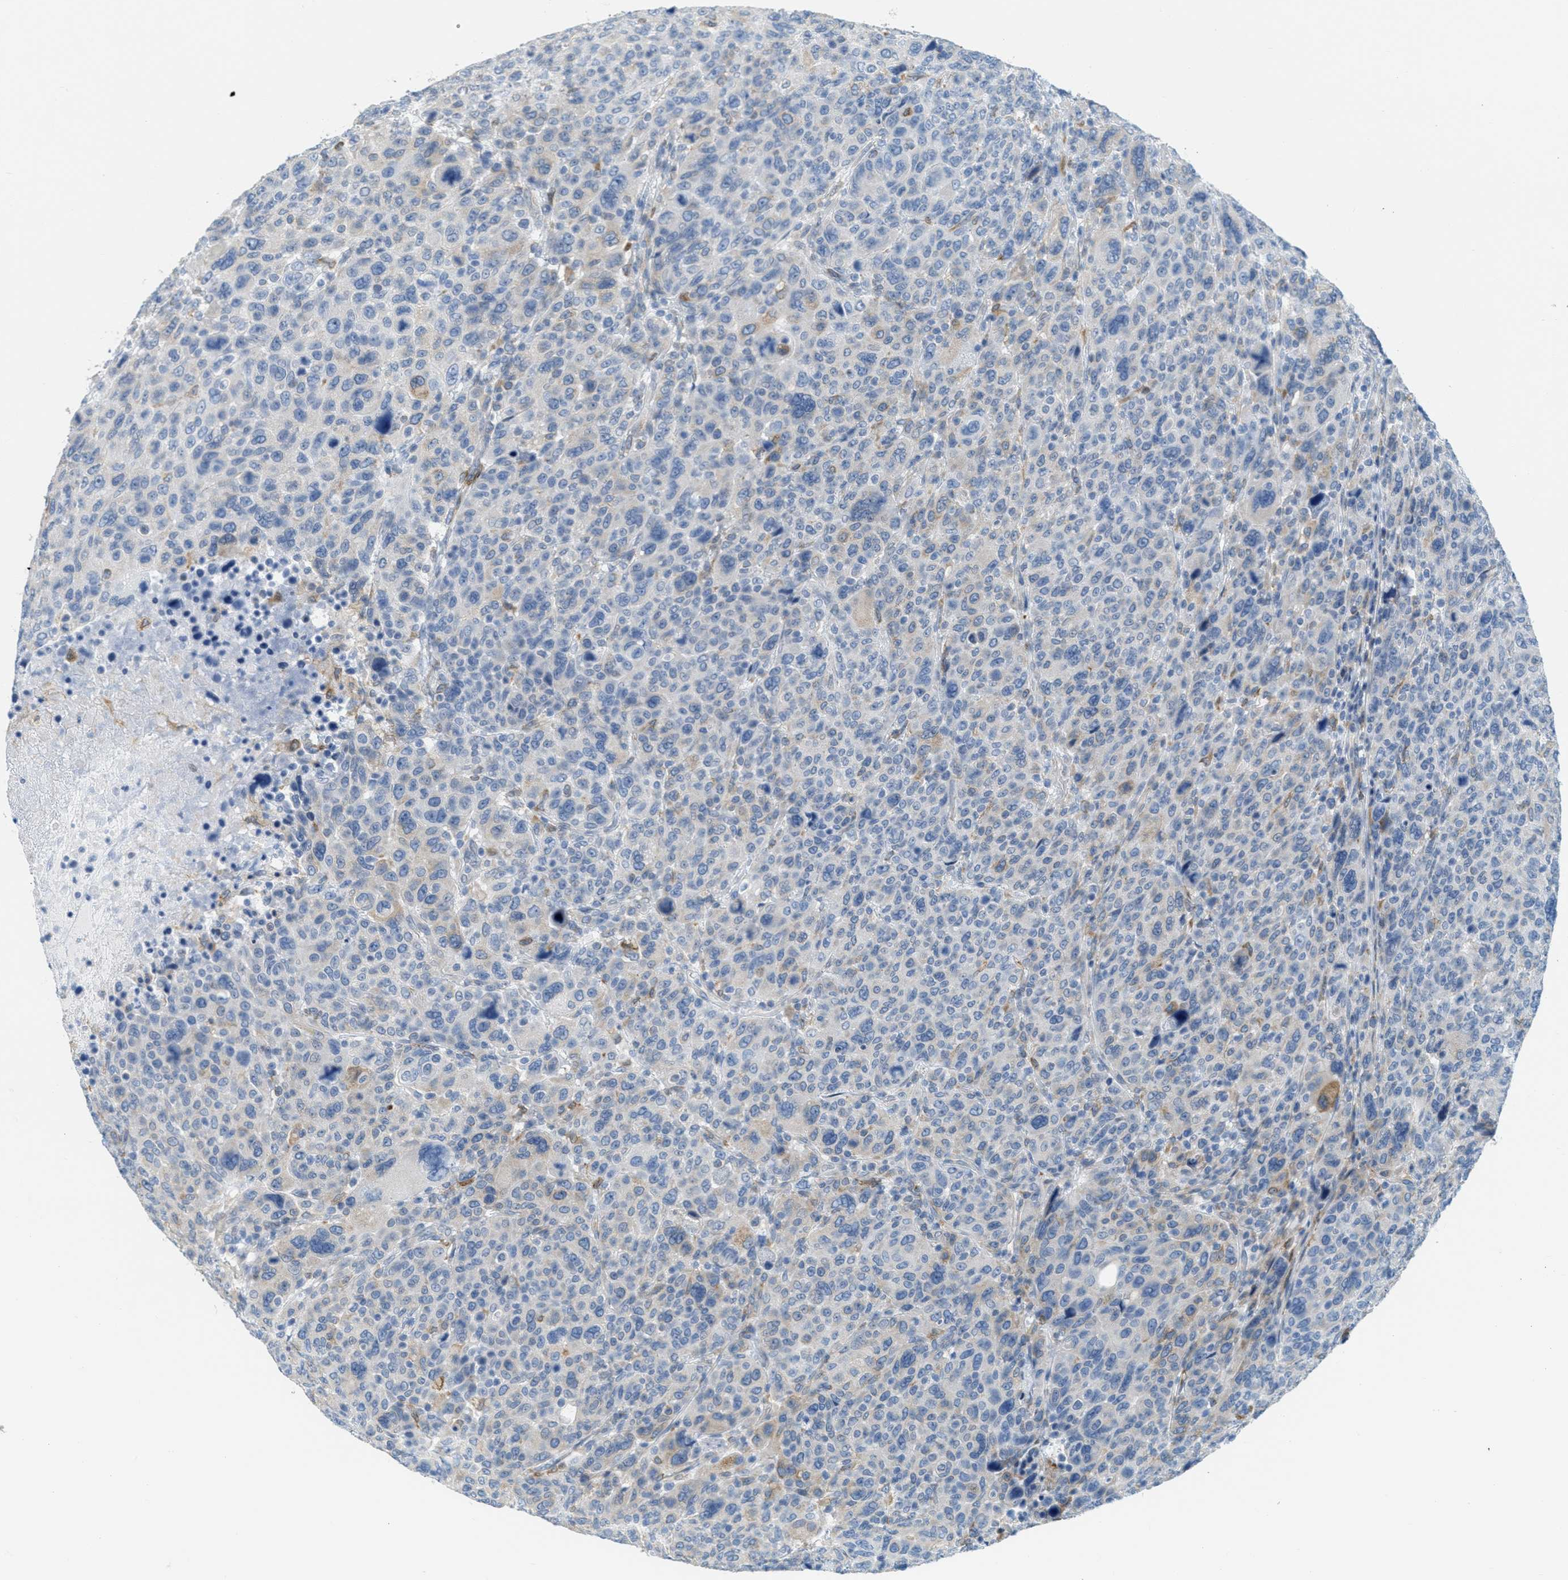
{"staining": {"intensity": "weak", "quantity": "<25%", "location": "cytoplasmic/membranous"}, "tissue": "breast cancer", "cell_type": "Tumor cells", "image_type": "cancer", "snomed": [{"axis": "morphology", "description": "Duct carcinoma"}, {"axis": "topography", "description": "Breast"}], "caption": "Immunohistochemistry of human breast intraductal carcinoma displays no positivity in tumor cells.", "gene": "TEX264", "patient": {"sex": "female", "age": 37}}